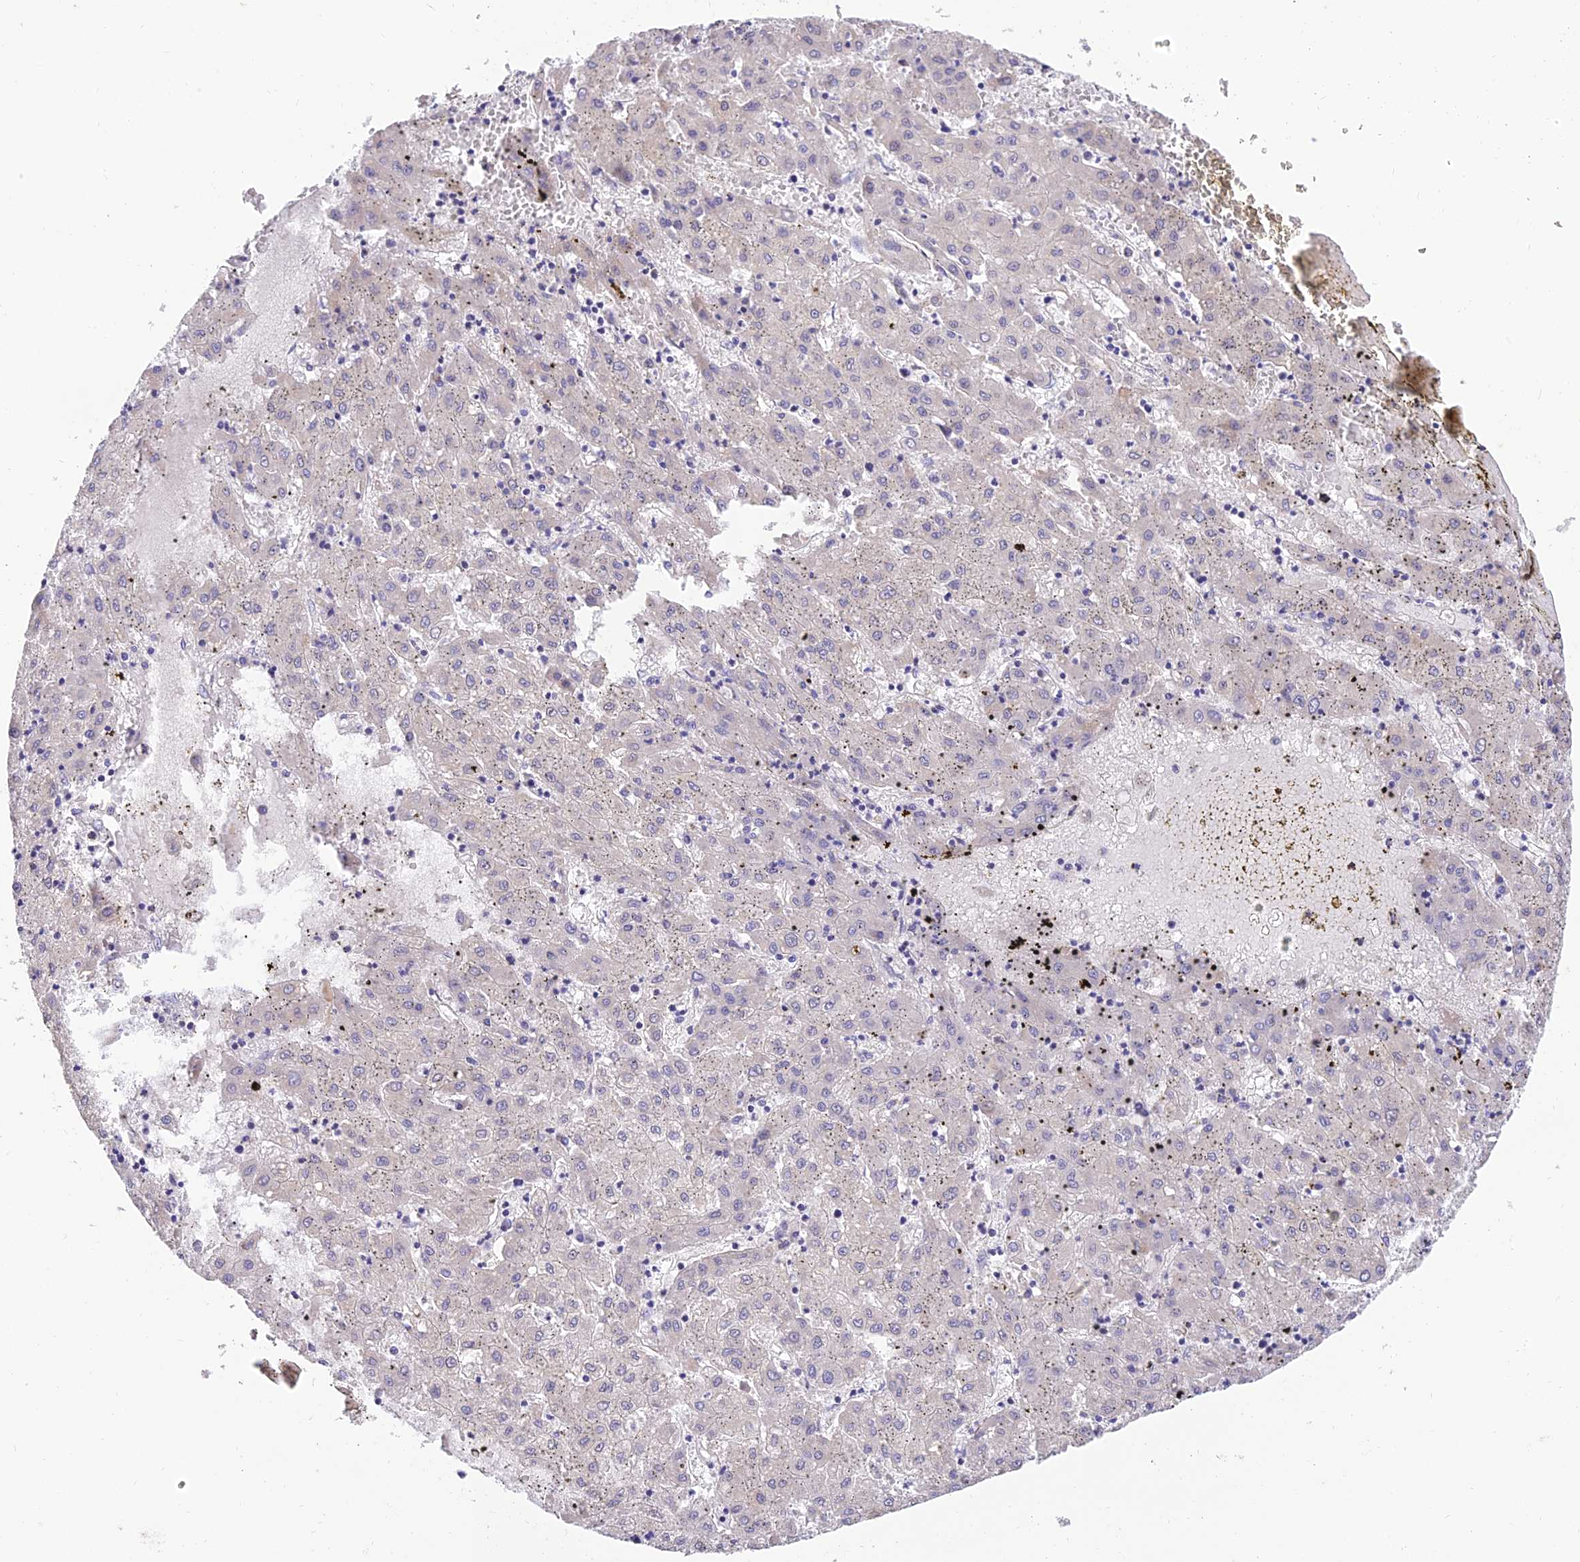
{"staining": {"intensity": "negative", "quantity": "none", "location": "none"}, "tissue": "liver cancer", "cell_type": "Tumor cells", "image_type": "cancer", "snomed": [{"axis": "morphology", "description": "Carcinoma, Hepatocellular, NOS"}, {"axis": "topography", "description": "Liver"}], "caption": "There is no significant staining in tumor cells of liver cancer (hepatocellular carcinoma).", "gene": "ARL8B", "patient": {"sex": "male", "age": 72}}